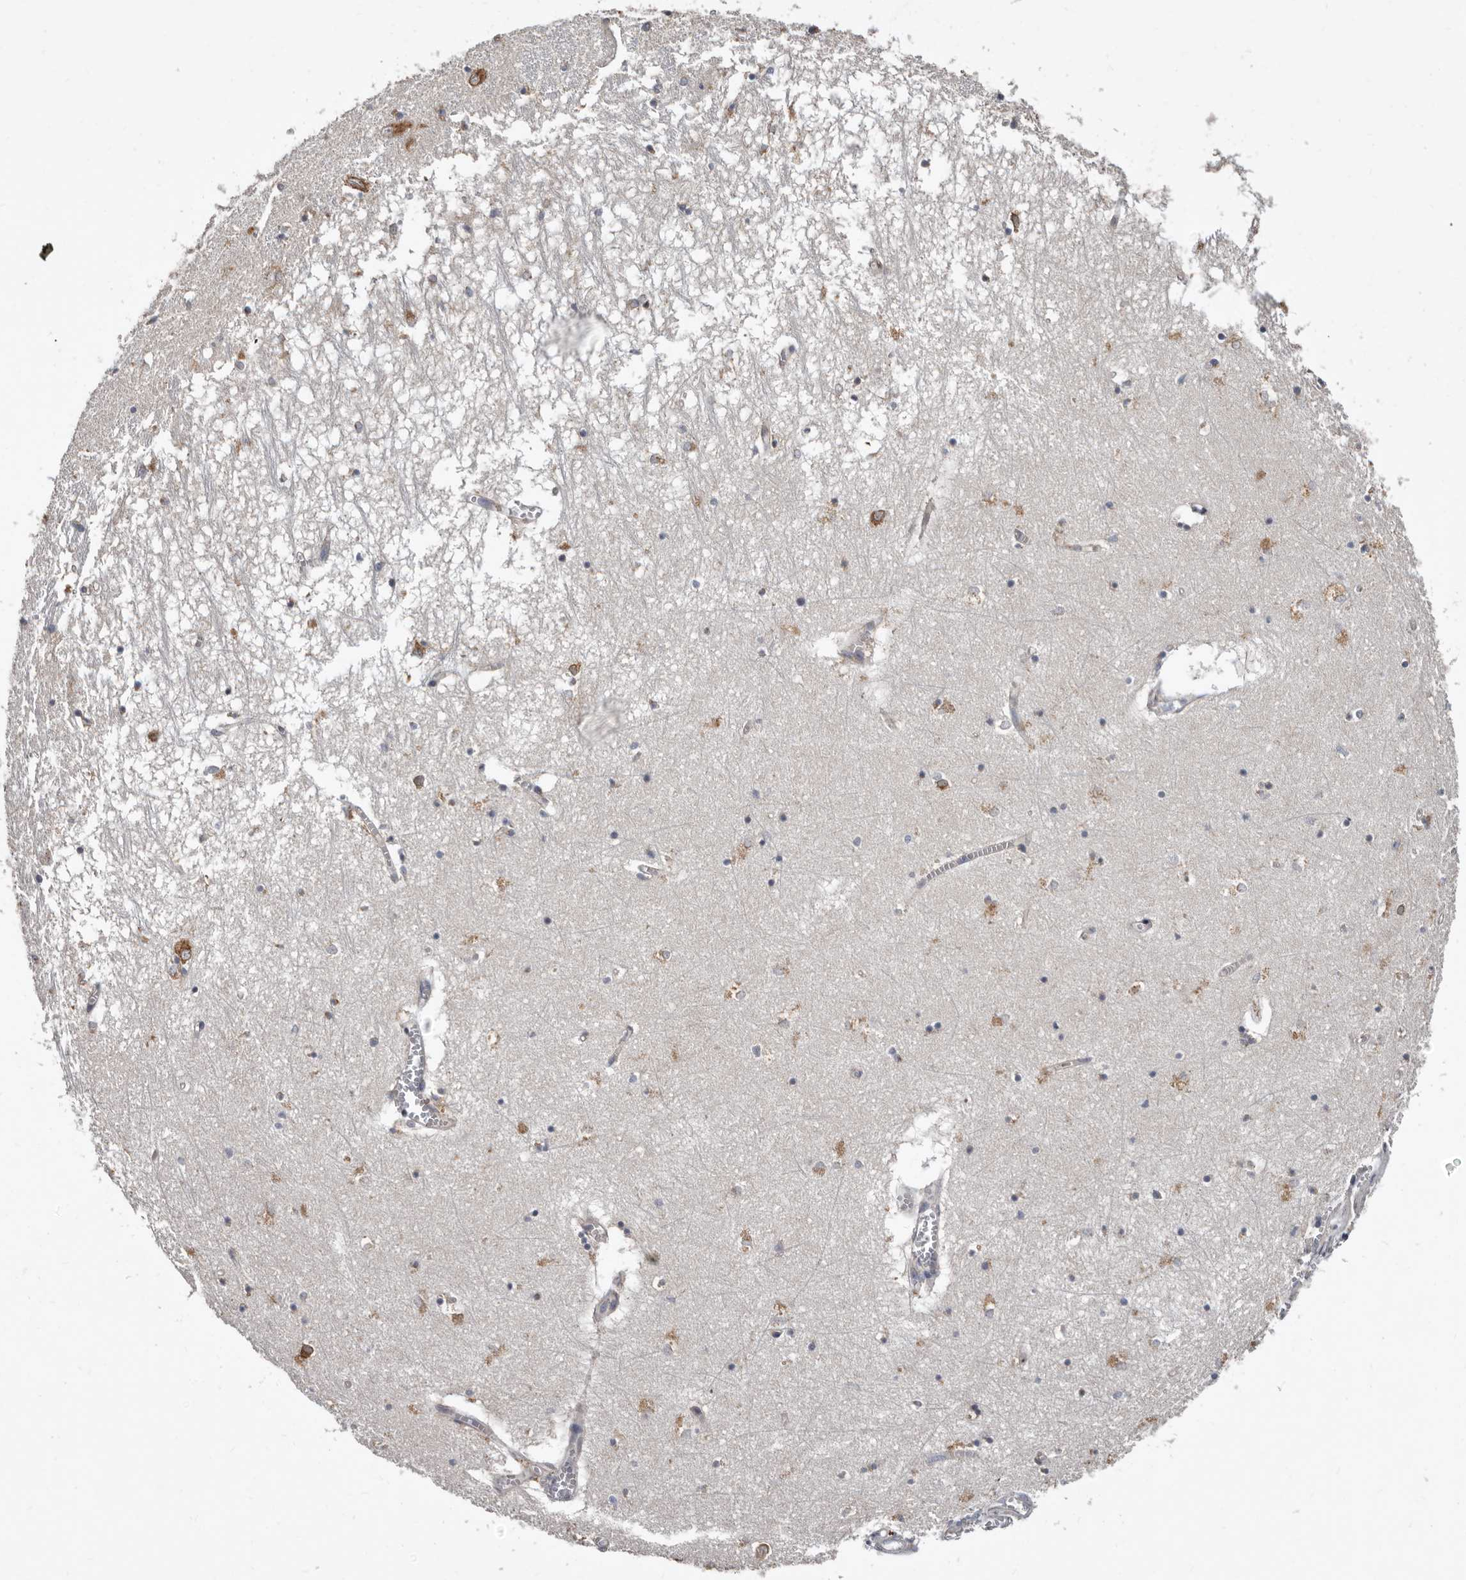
{"staining": {"intensity": "moderate", "quantity": "<25%", "location": "cytoplasmic/membranous"}, "tissue": "hippocampus", "cell_type": "Glial cells", "image_type": "normal", "snomed": [{"axis": "morphology", "description": "Normal tissue, NOS"}, {"axis": "topography", "description": "Hippocampus"}], "caption": "The histopathology image shows a brown stain indicating the presence of a protein in the cytoplasmic/membranous of glial cells in hippocampus.", "gene": "ASIC5", "patient": {"sex": "male", "age": 70}}